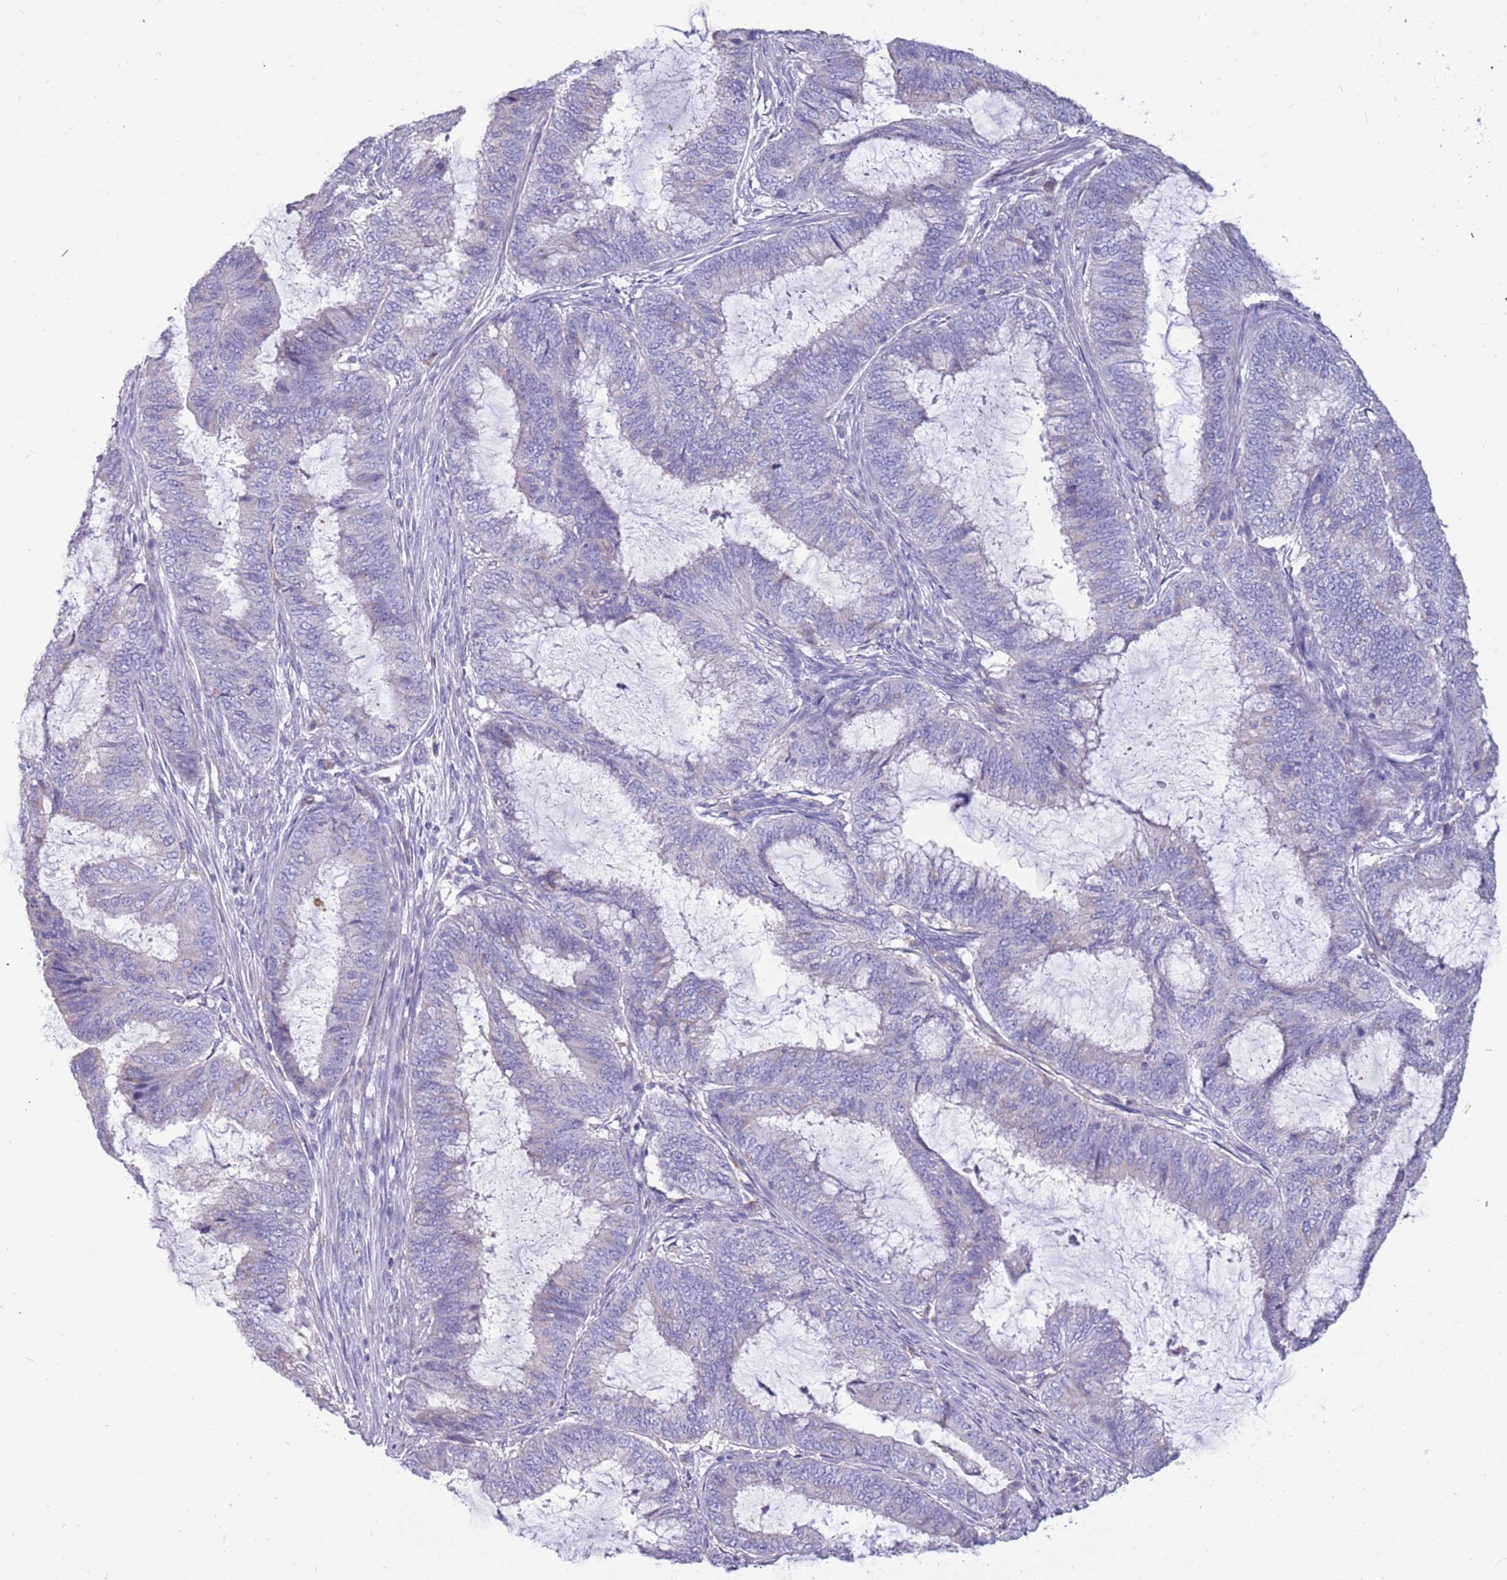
{"staining": {"intensity": "negative", "quantity": "none", "location": "none"}, "tissue": "endometrial cancer", "cell_type": "Tumor cells", "image_type": "cancer", "snomed": [{"axis": "morphology", "description": "Adenocarcinoma, NOS"}, {"axis": "topography", "description": "Endometrium"}], "caption": "Histopathology image shows no protein staining in tumor cells of endometrial adenocarcinoma tissue.", "gene": "RHCG", "patient": {"sex": "female", "age": 51}}